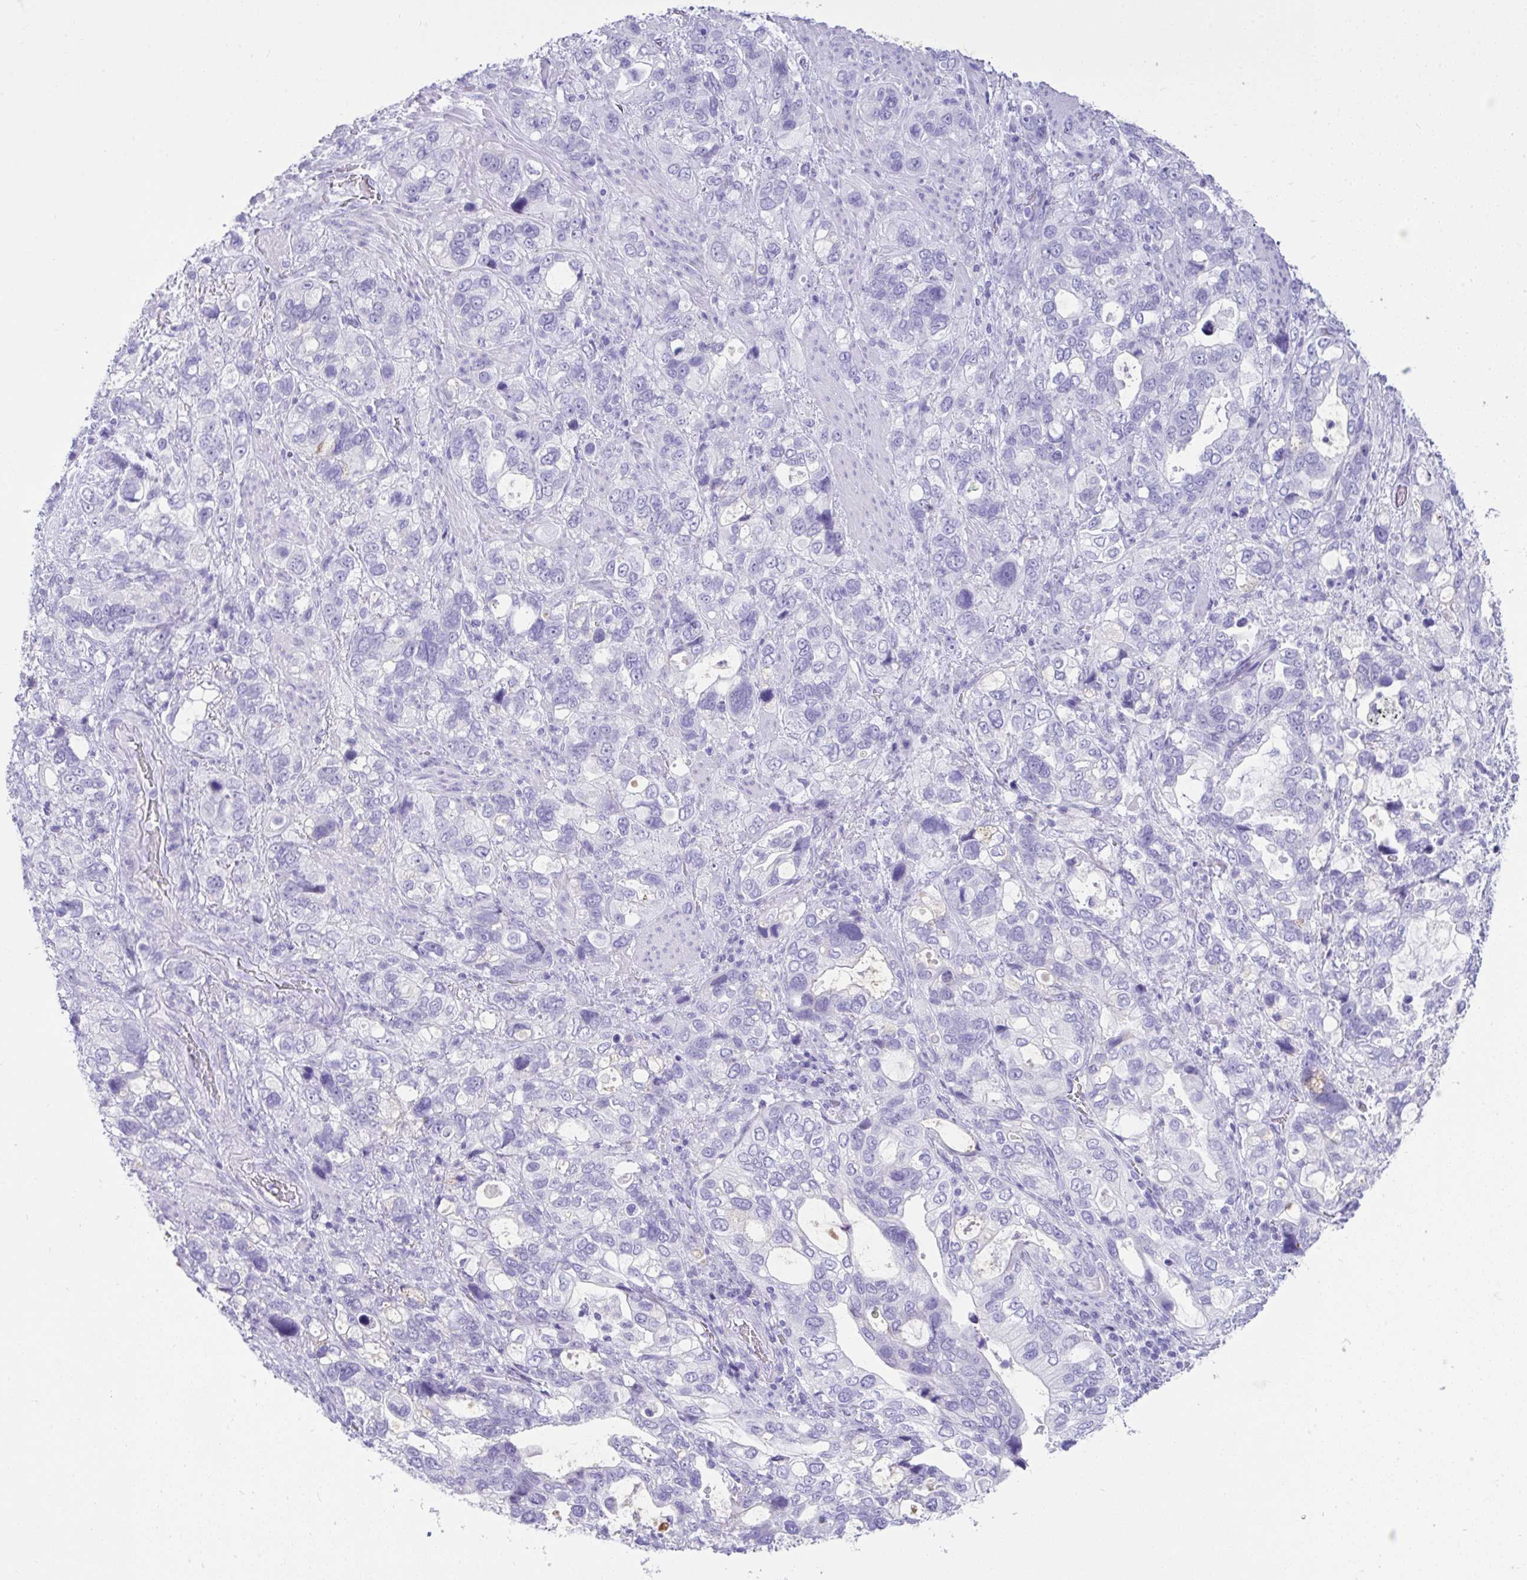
{"staining": {"intensity": "negative", "quantity": "none", "location": "none"}, "tissue": "stomach cancer", "cell_type": "Tumor cells", "image_type": "cancer", "snomed": [{"axis": "morphology", "description": "Adenocarcinoma, NOS"}, {"axis": "topography", "description": "Stomach, upper"}], "caption": "Protein analysis of adenocarcinoma (stomach) shows no significant positivity in tumor cells. The staining is performed using DAB brown chromogen with nuclei counter-stained in using hematoxylin.", "gene": "PSCA", "patient": {"sex": "female", "age": 81}}